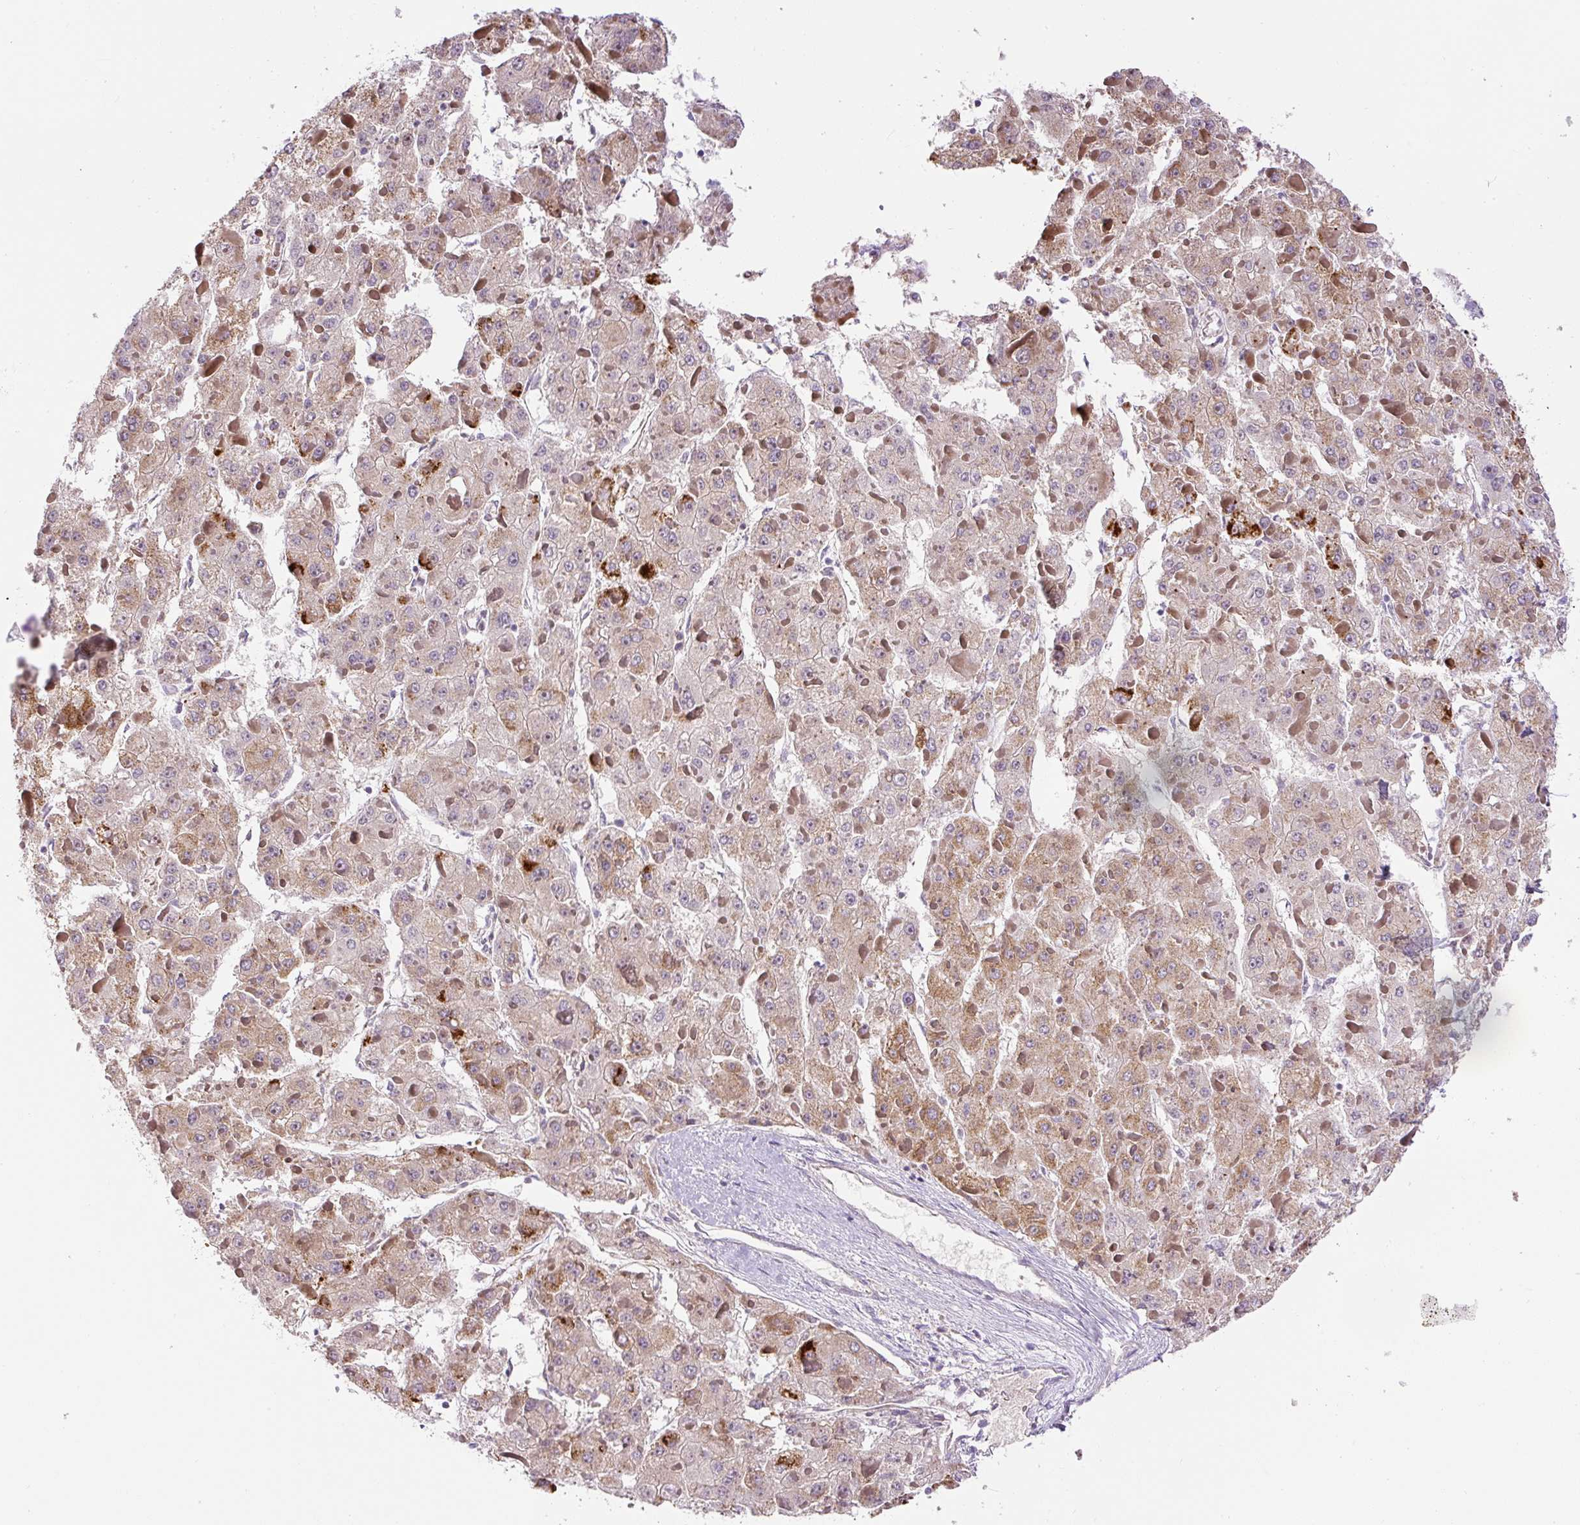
{"staining": {"intensity": "strong", "quantity": "<25%", "location": "cytoplasmic/membranous"}, "tissue": "liver cancer", "cell_type": "Tumor cells", "image_type": "cancer", "snomed": [{"axis": "morphology", "description": "Carcinoma, Hepatocellular, NOS"}, {"axis": "topography", "description": "Liver"}], "caption": "IHC photomicrograph of liver hepatocellular carcinoma stained for a protein (brown), which demonstrates medium levels of strong cytoplasmic/membranous staining in approximately <25% of tumor cells.", "gene": "ZNF596", "patient": {"sex": "female", "age": 73}}